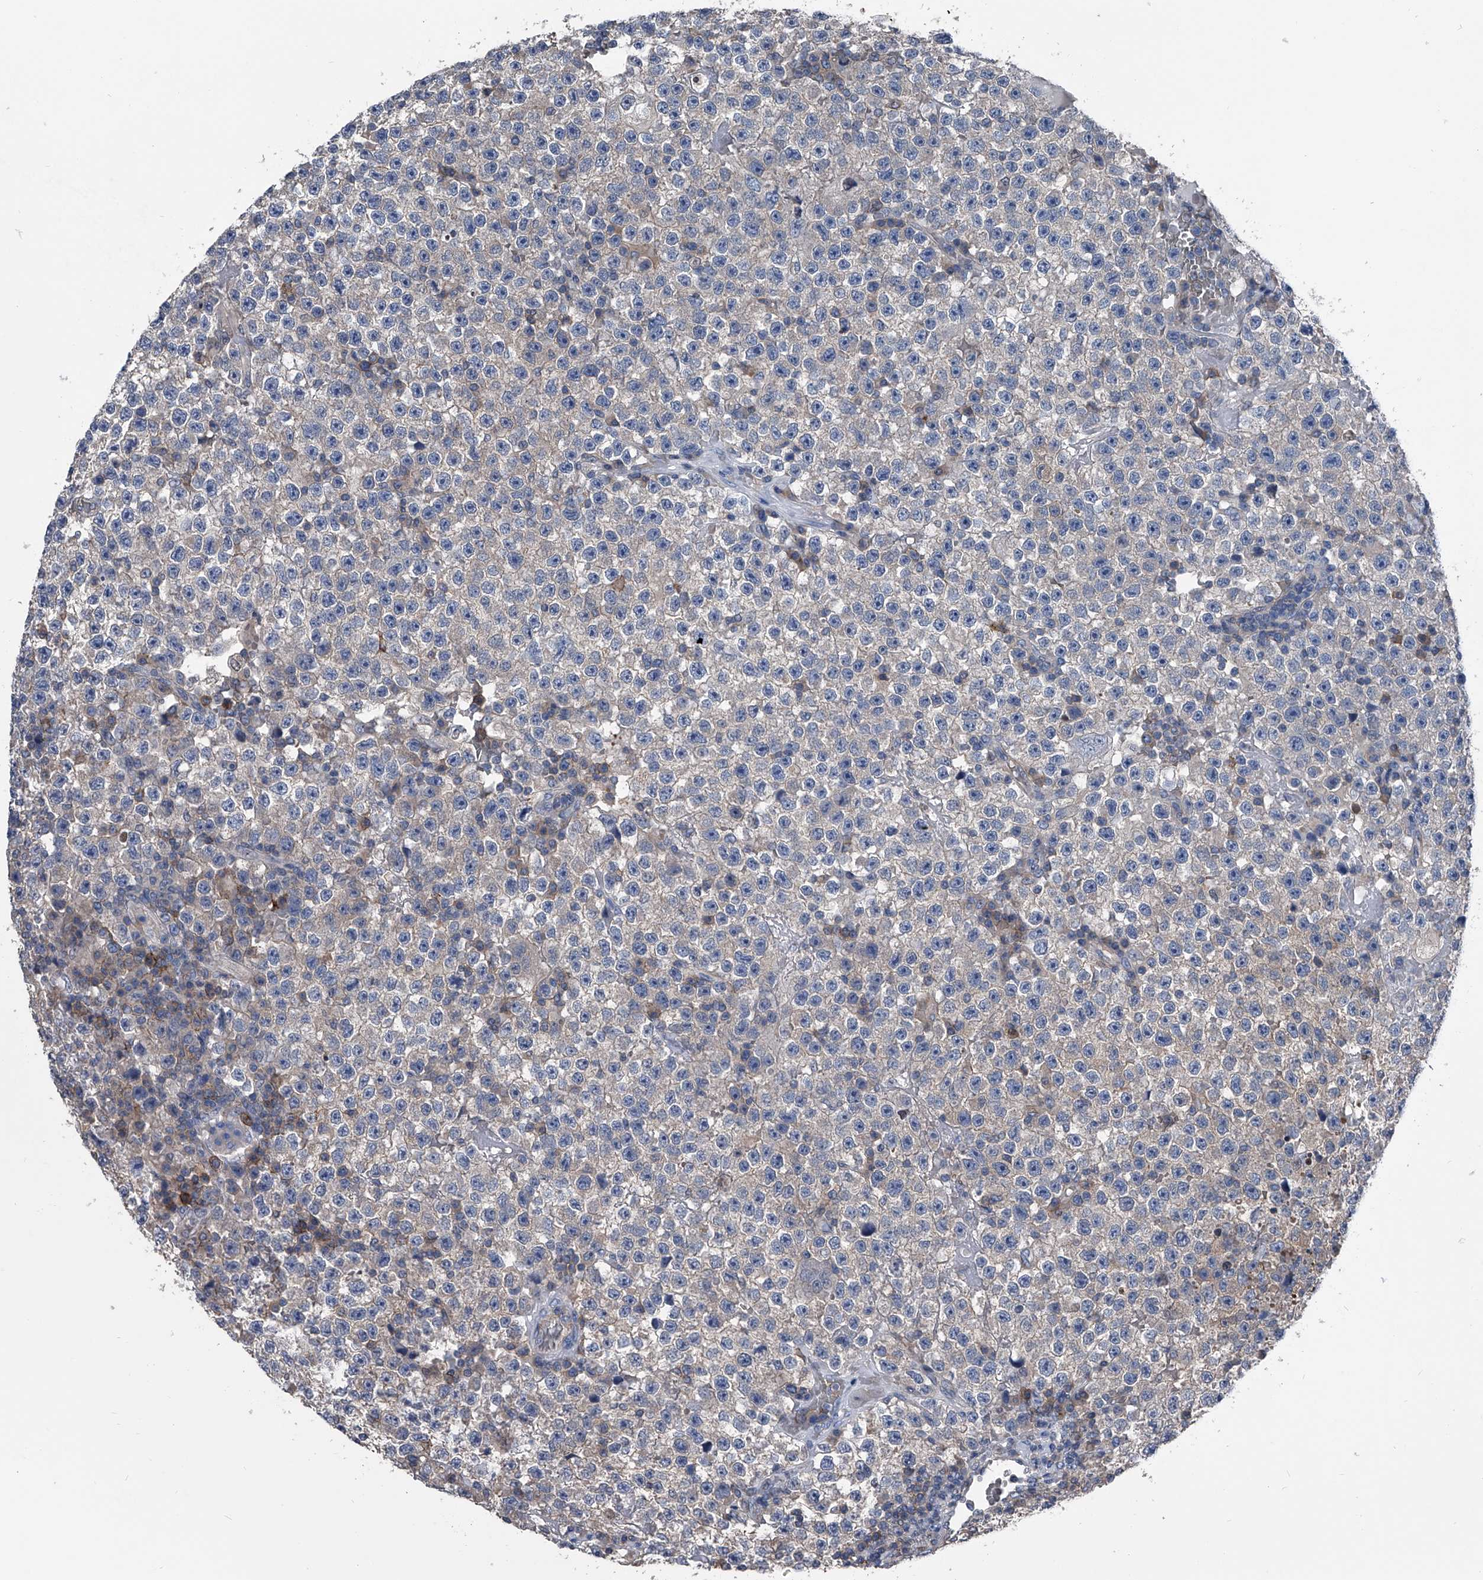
{"staining": {"intensity": "negative", "quantity": "none", "location": "none"}, "tissue": "testis cancer", "cell_type": "Tumor cells", "image_type": "cancer", "snomed": [{"axis": "morphology", "description": "Seminoma, NOS"}, {"axis": "topography", "description": "Testis"}], "caption": "High power microscopy micrograph of an immunohistochemistry (IHC) photomicrograph of seminoma (testis), revealing no significant staining in tumor cells.", "gene": "KIF13A", "patient": {"sex": "male", "age": 22}}